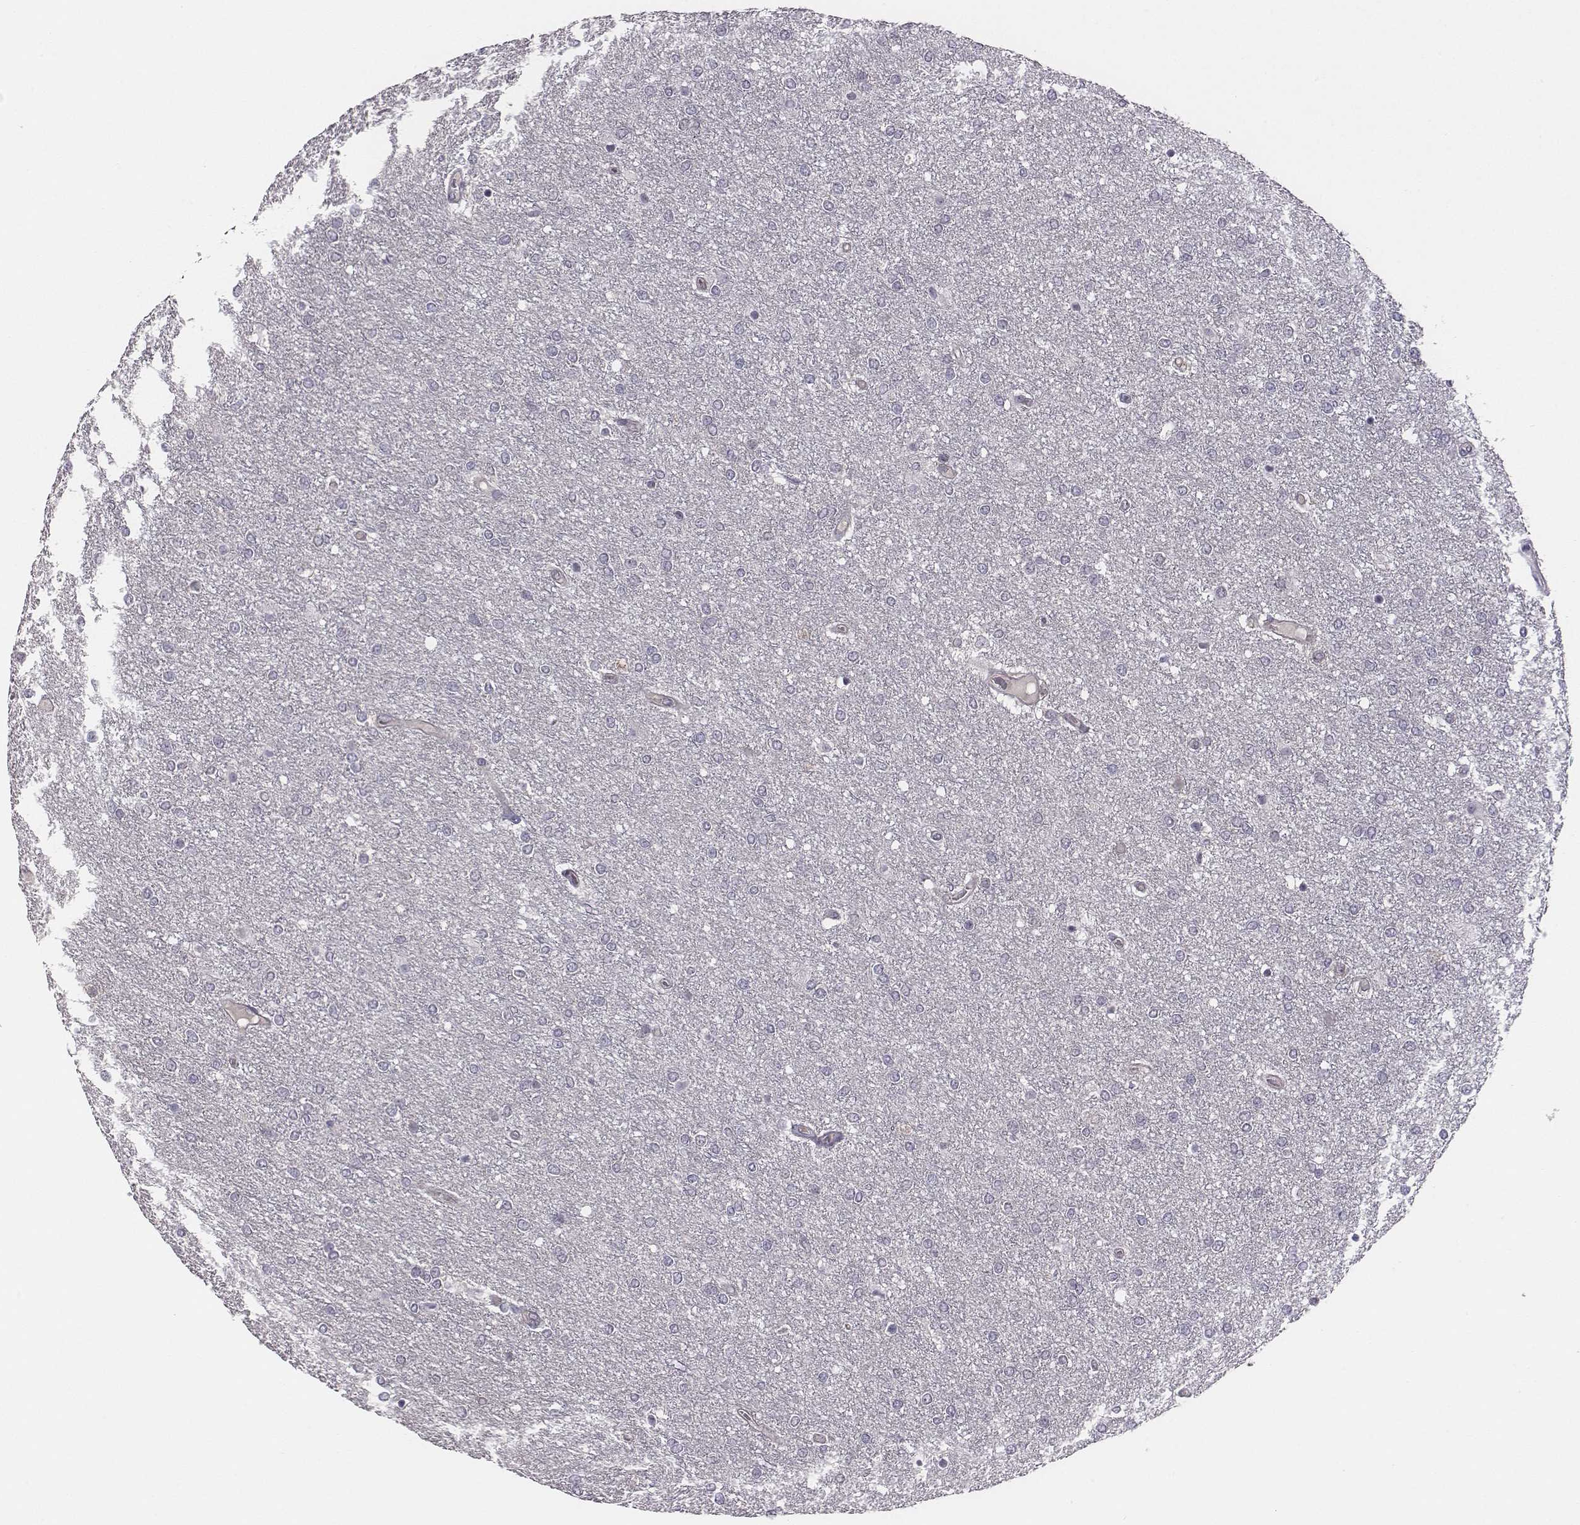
{"staining": {"intensity": "negative", "quantity": "none", "location": "none"}, "tissue": "glioma", "cell_type": "Tumor cells", "image_type": "cancer", "snomed": [{"axis": "morphology", "description": "Glioma, malignant, High grade"}, {"axis": "topography", "description": "Brain"}], "caption": "Tumor cells are negative for protein expression in human malignant glioma (high-grade).", "gene": "SMURF2", "patient": {"sex": "female", "age": 61}}